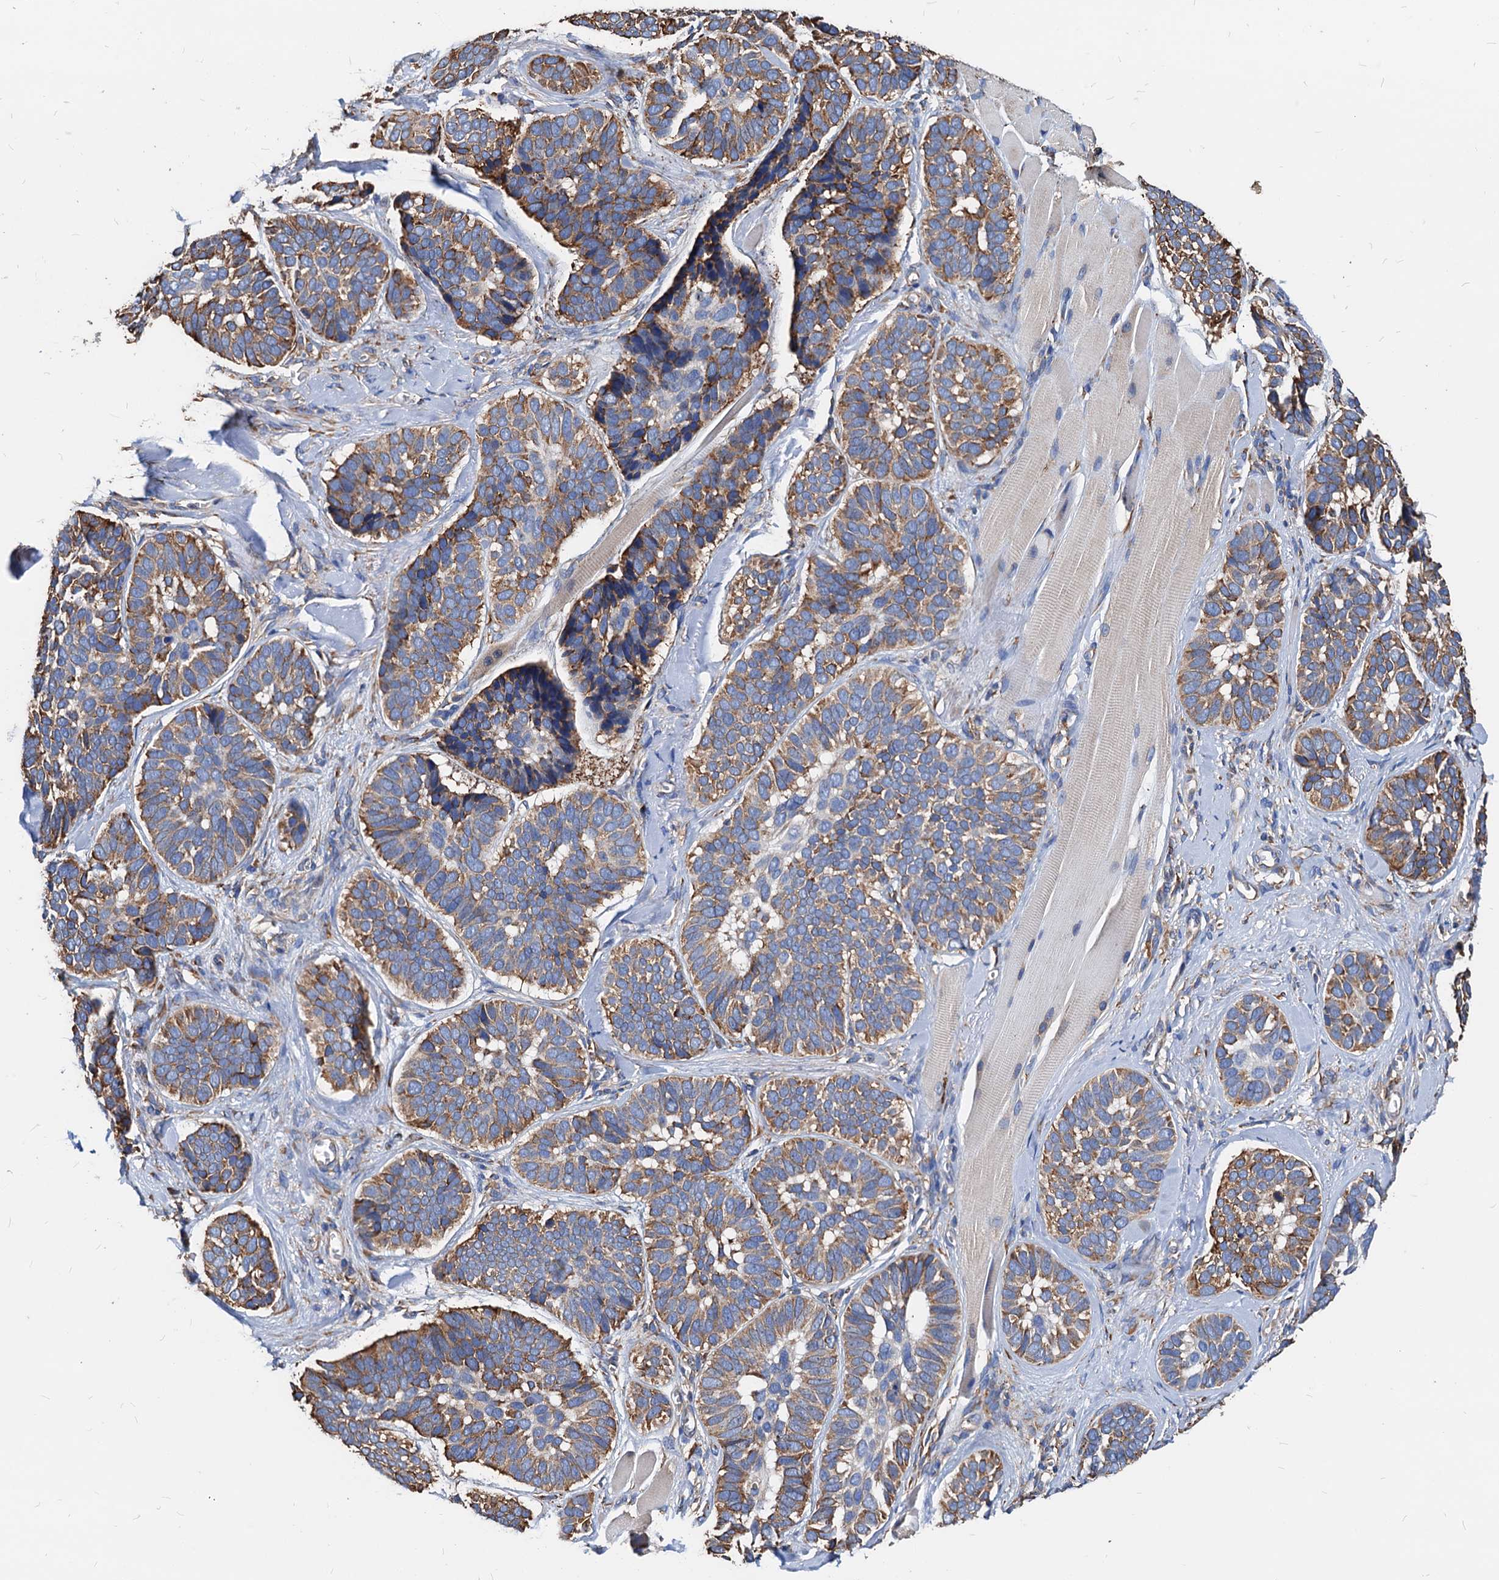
{"staining": {"intensity": "moderate", "quantity": ">75%", "location": "cytoplasmic/membranous"}, "tissue": "skin cancer", "cell_type": "Tumor cells", "image_type": "cancer", "snomed": [{"axis": "morphology", "description": "Basal cell carcinoma"}, {"axis": "topography", "description": "Skin"}], "caption": "This is an image of immunohistochemistry staining of basal cell carcinoma (skin), which shows moderate staining in the cytoplasmic/membranous of tumor cells.", "gene": "HSPA5", "patient": {"sex": "male", "age": 62}}